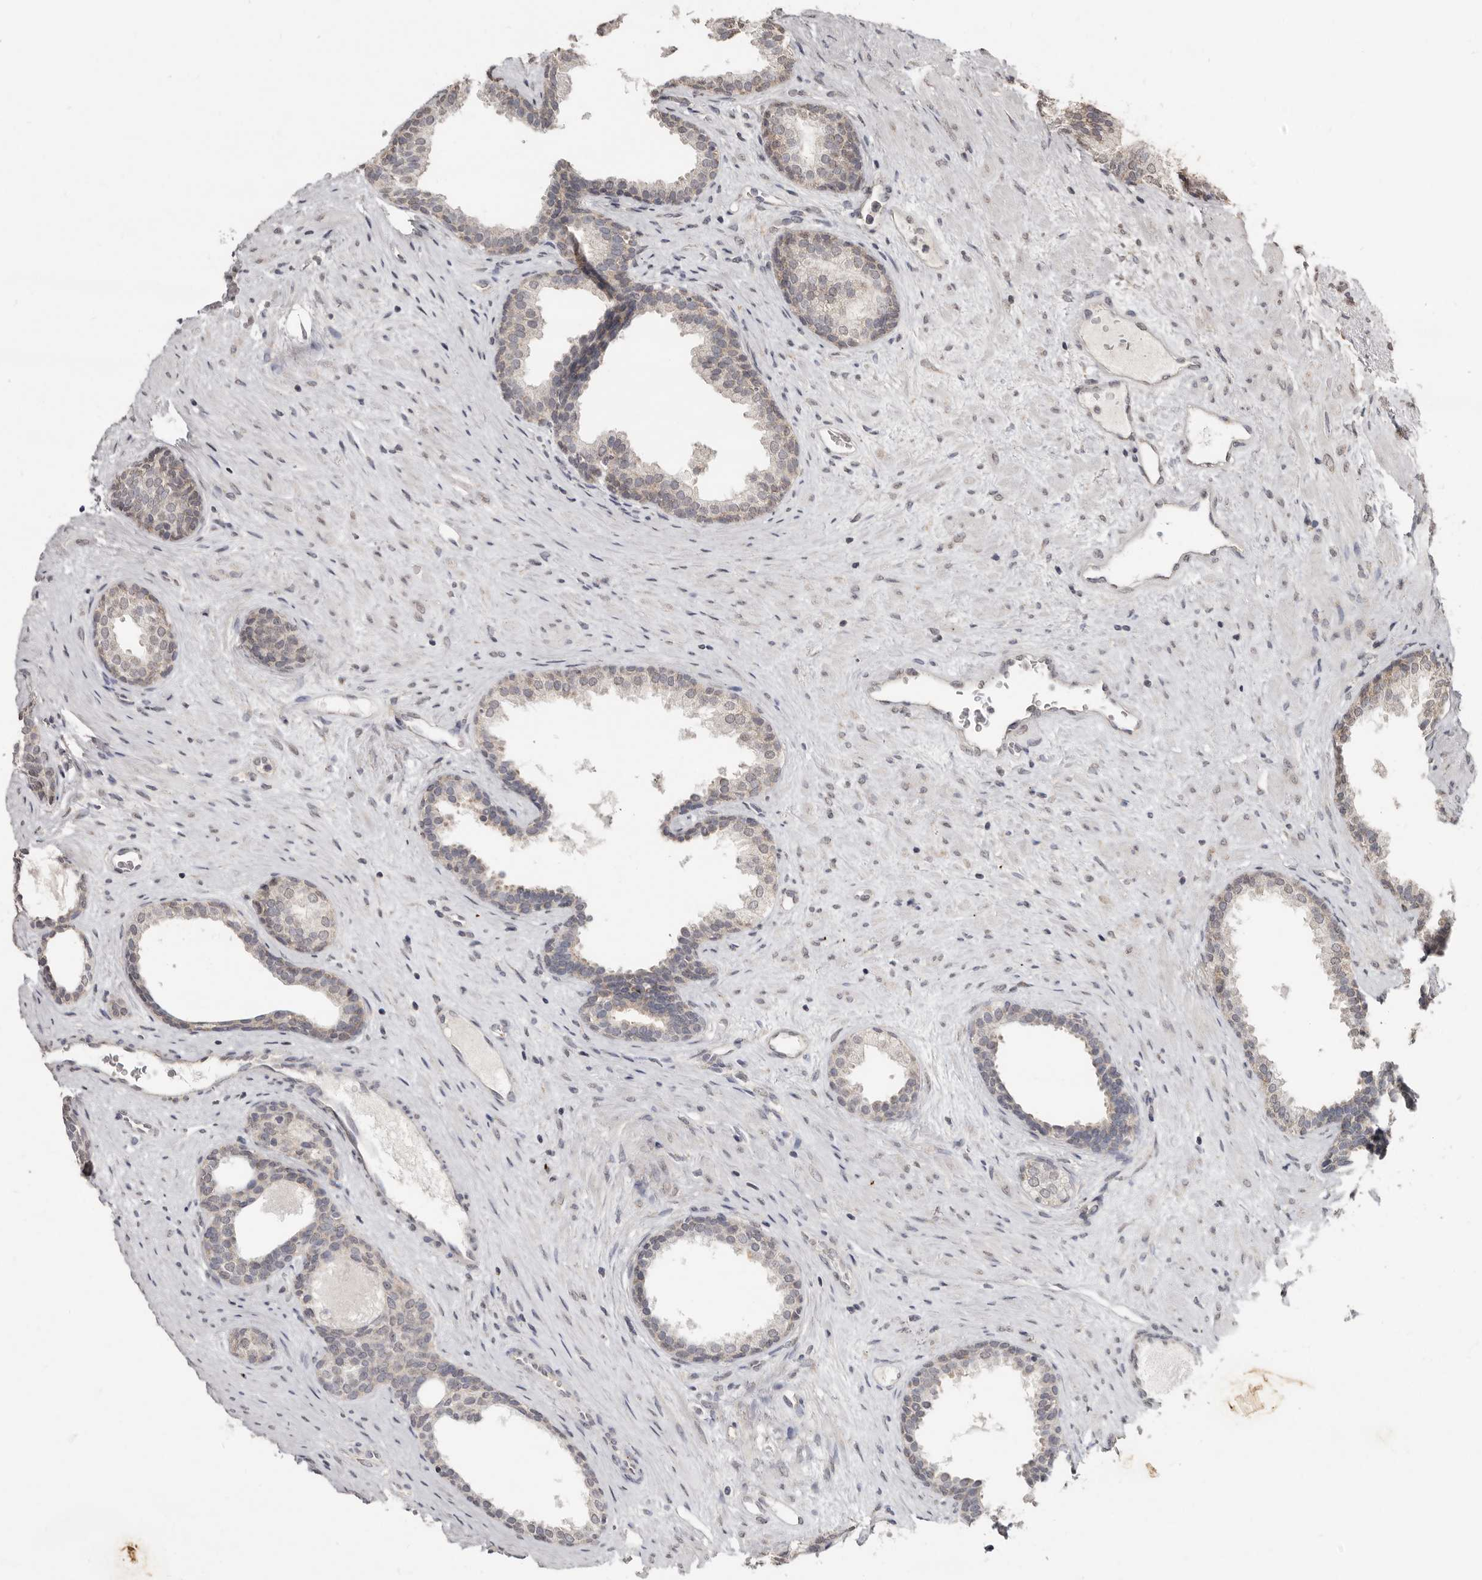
{"staining": {"intensity": "weak", "quantity": "25%-75%", "location": "cytoplasmic/membranous"}, "tissue": "prostate", "cell_type": "Glandular cells", "image_type": "normal", "snomed": [{"axis": "morphology", "description": "Normal tissue, NOS"}, {"axis": "topography", "description": "Prostate"}], "caption": "Weak cytoplasmic/membranous expression for a protein is identified in about 25%-75% of glandular cells of unremarkable prostate using immunohistochemistry.", "gene": "LINGO2", "patient": {"sex": "male", "age": 76}}